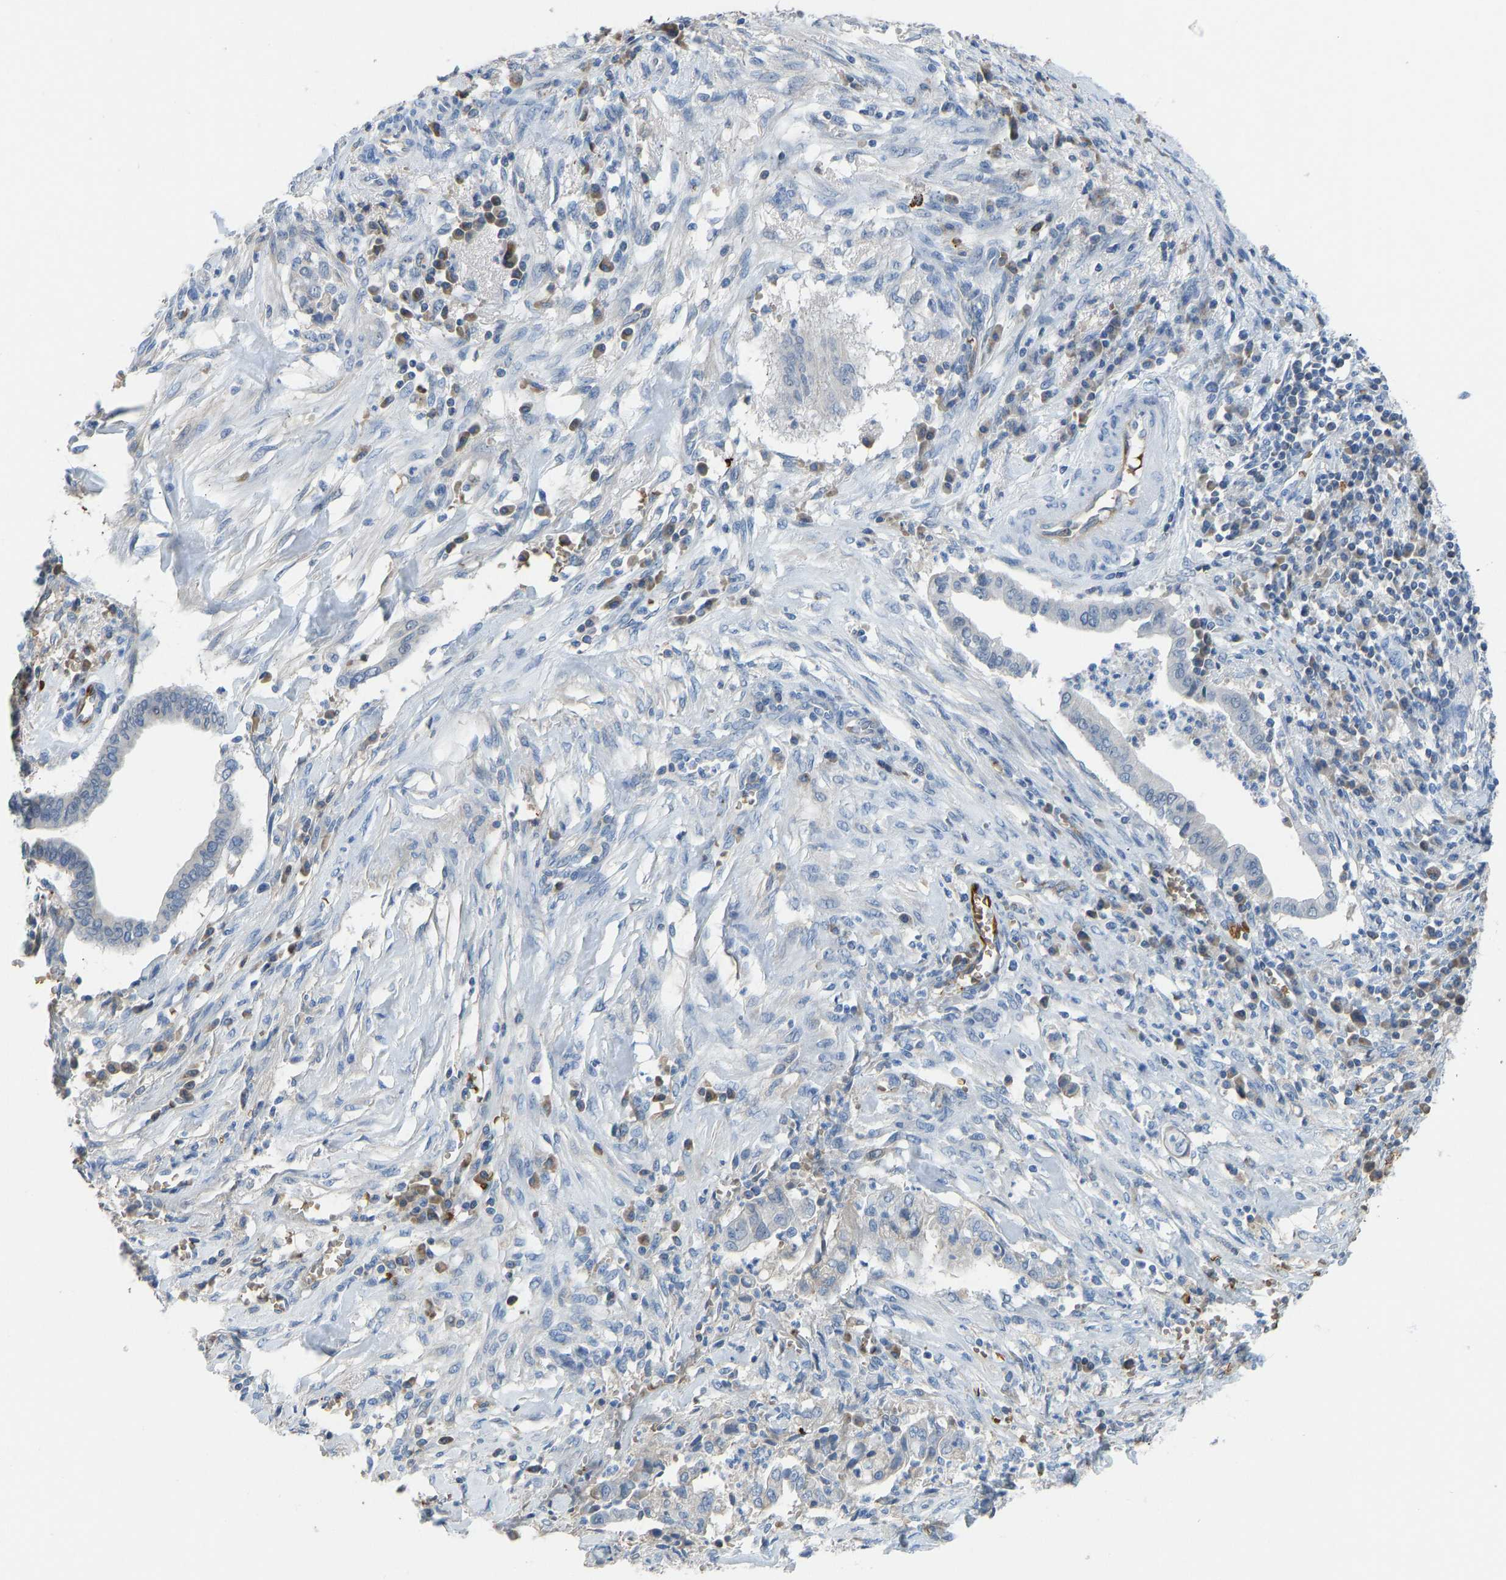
{"staining": {"intensity": "negative", "quantity": "none", "location": "none"}, "tissue": "cervical cancer", "cell_type": "Tumor cells", "image_type": "cancer", "snomed": [{"axis": "morphology", "description": "Adenocarcinoma, NOS"}, {"axis": "topography", "description": "Cervix"}], "caption": "Immunohistochemistry of cervical cancer (adenocarcinoma) displays no expression in tumor cells.", "gene": "PIGS", "patient": {"sex": "female", "age": 44}}